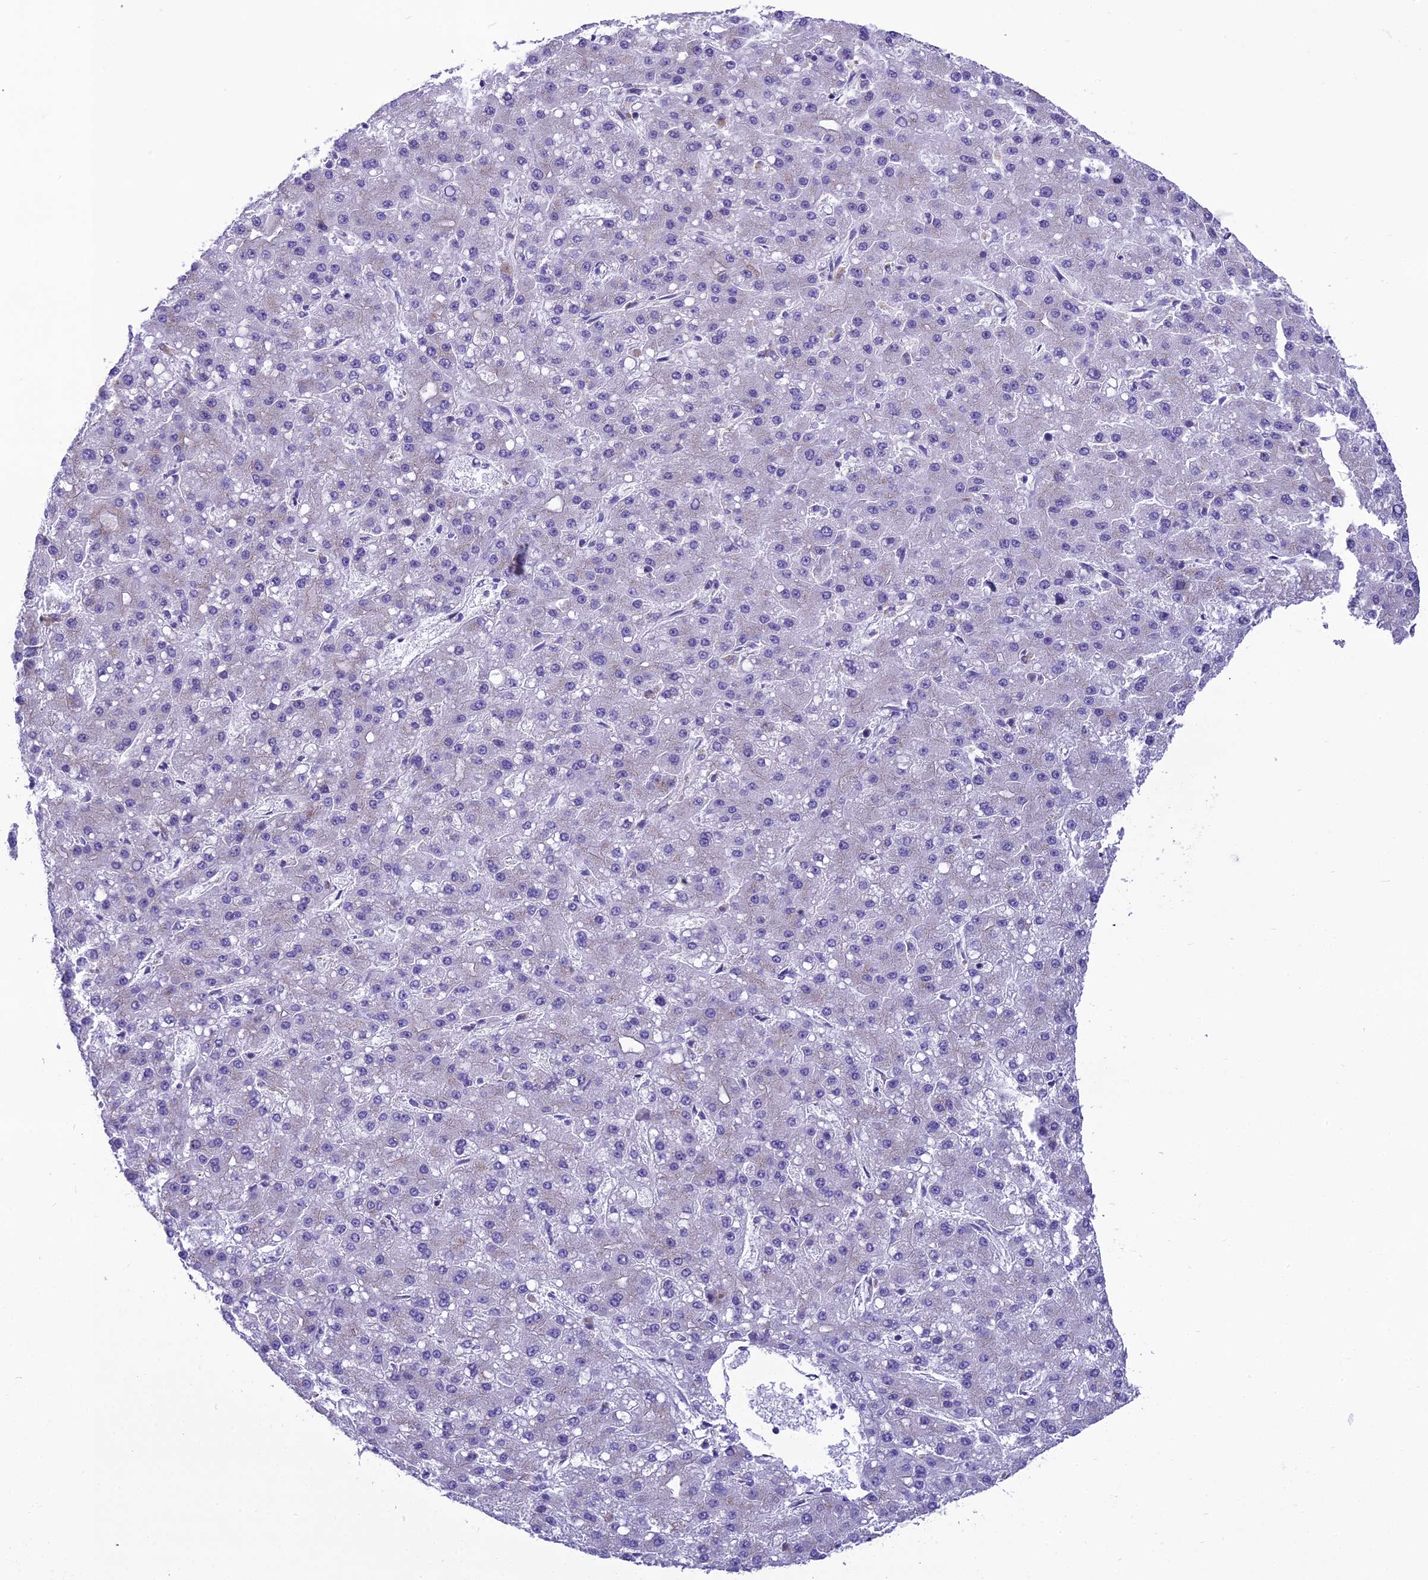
{"staining": {"intensity": "negative", "quantity": "none", "location": "none"}, "tissue": "liver cancer", "cell_type": "Tumor cells", "image_type": "cancer", "snomed": [{"axis": "morphology", "description": "Carcinoma, Hepatocellular, NOS"}, {"axis": "topography", "description": "Liver"}], "caption": "Photomicrograph shows no significant protein staining in tumor cells of liver cancer.", "gene": "GFRA1", "patient": {"sex": "male", "age": 67}}